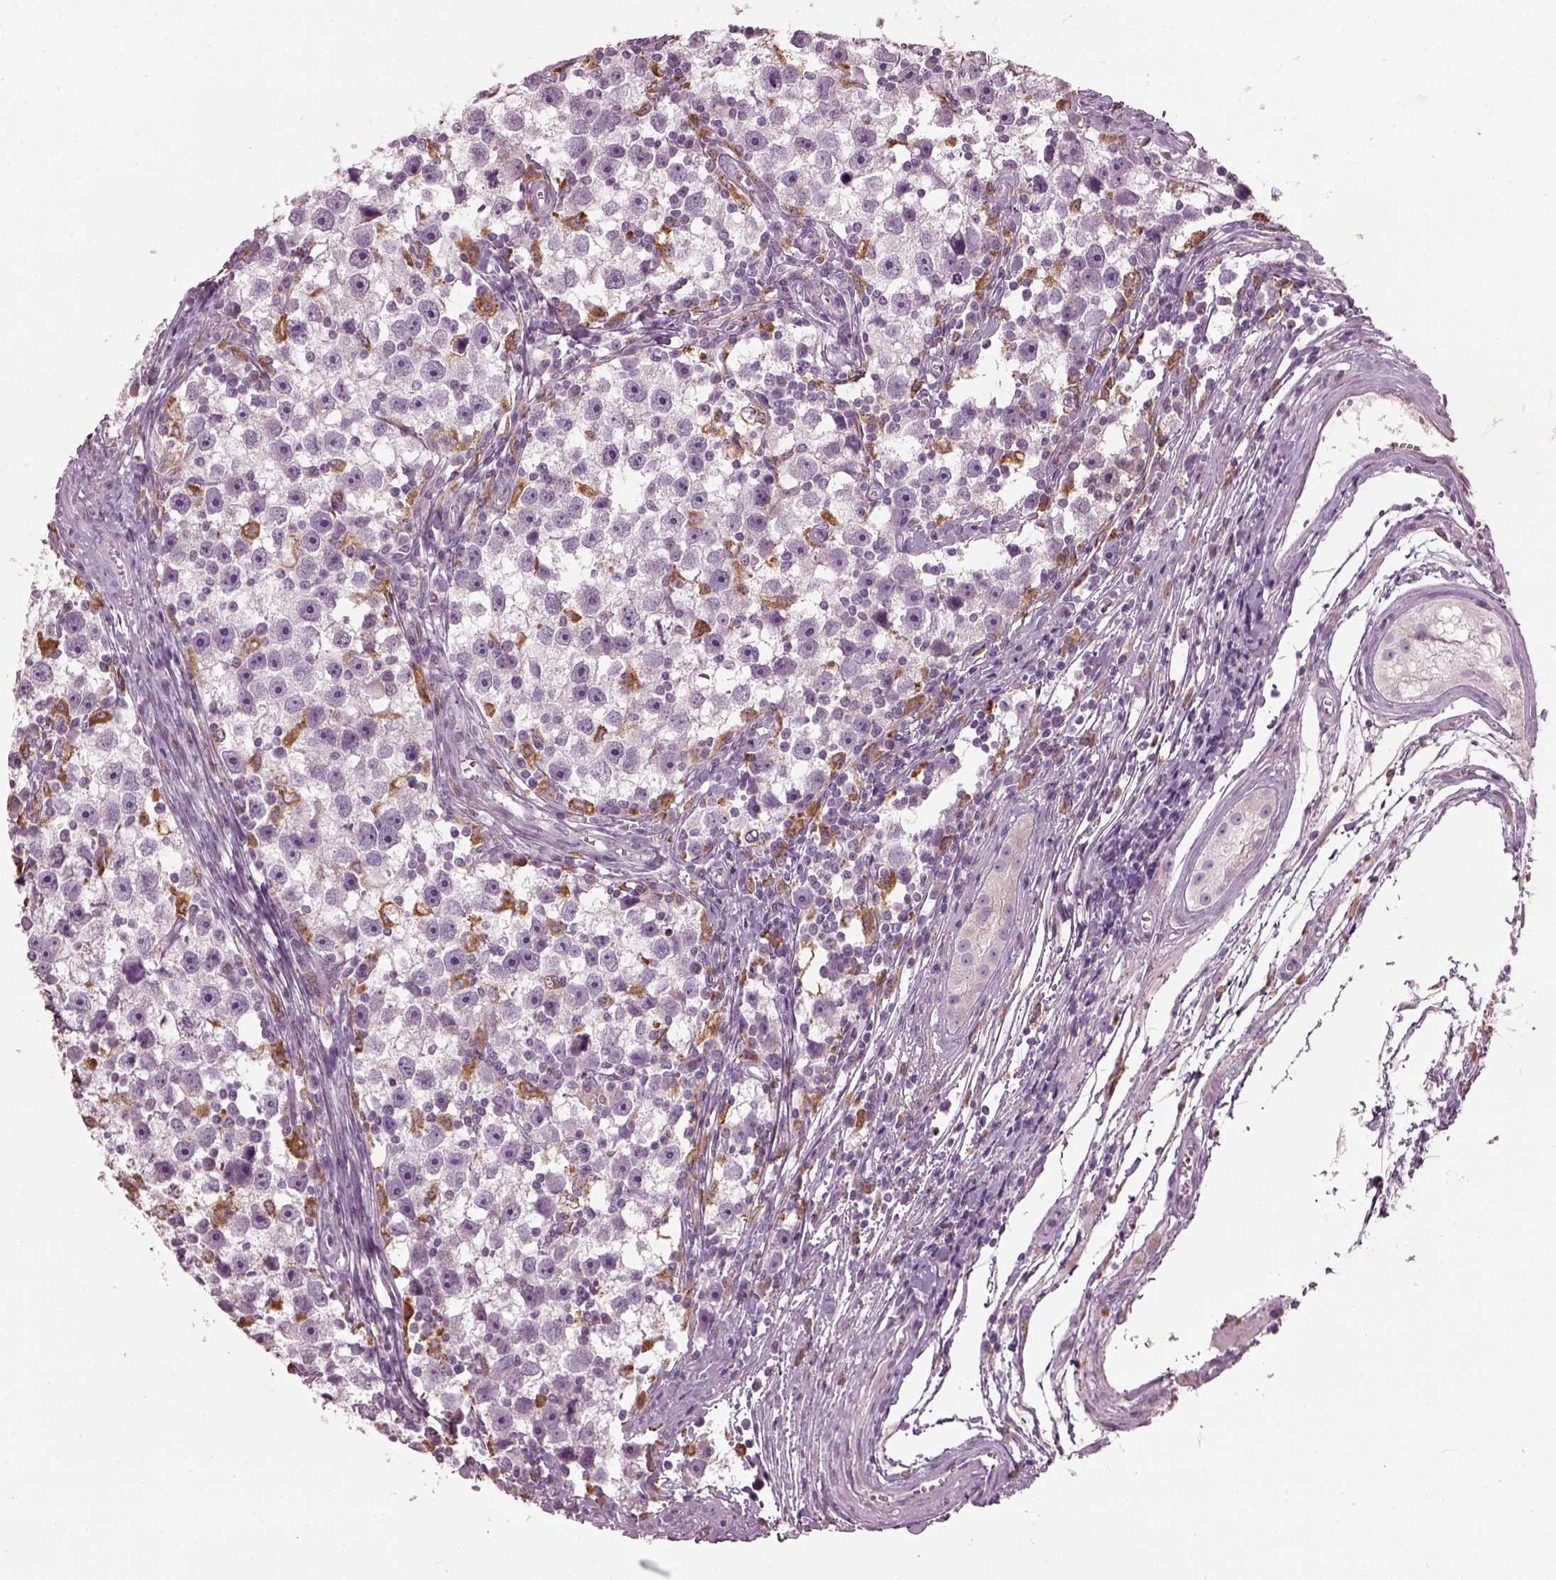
{"staining": {"intensity": "negative", "quantity": "none", "location": "none"}, "tissue": "testis cancer", "cell_type": "Tumor cells", "image_type": "cancer", "snomed": [{"axis": "morphology", "description": "Seminoma, NOS"}, {"axis": "topography", "description": "Testis"}], "caption": "The immunohistochemistry micrograph has no significant positivity in tumor cells of testis seminoma tissue. Brightfield microscopy of IHC stained with DAB (3,3'-diaminobenzidine) (brown) and hematoxylin (blue), captured at high magnification.", "gene": "TMEM231", "patient": {"sex": "male", "age": 30}}